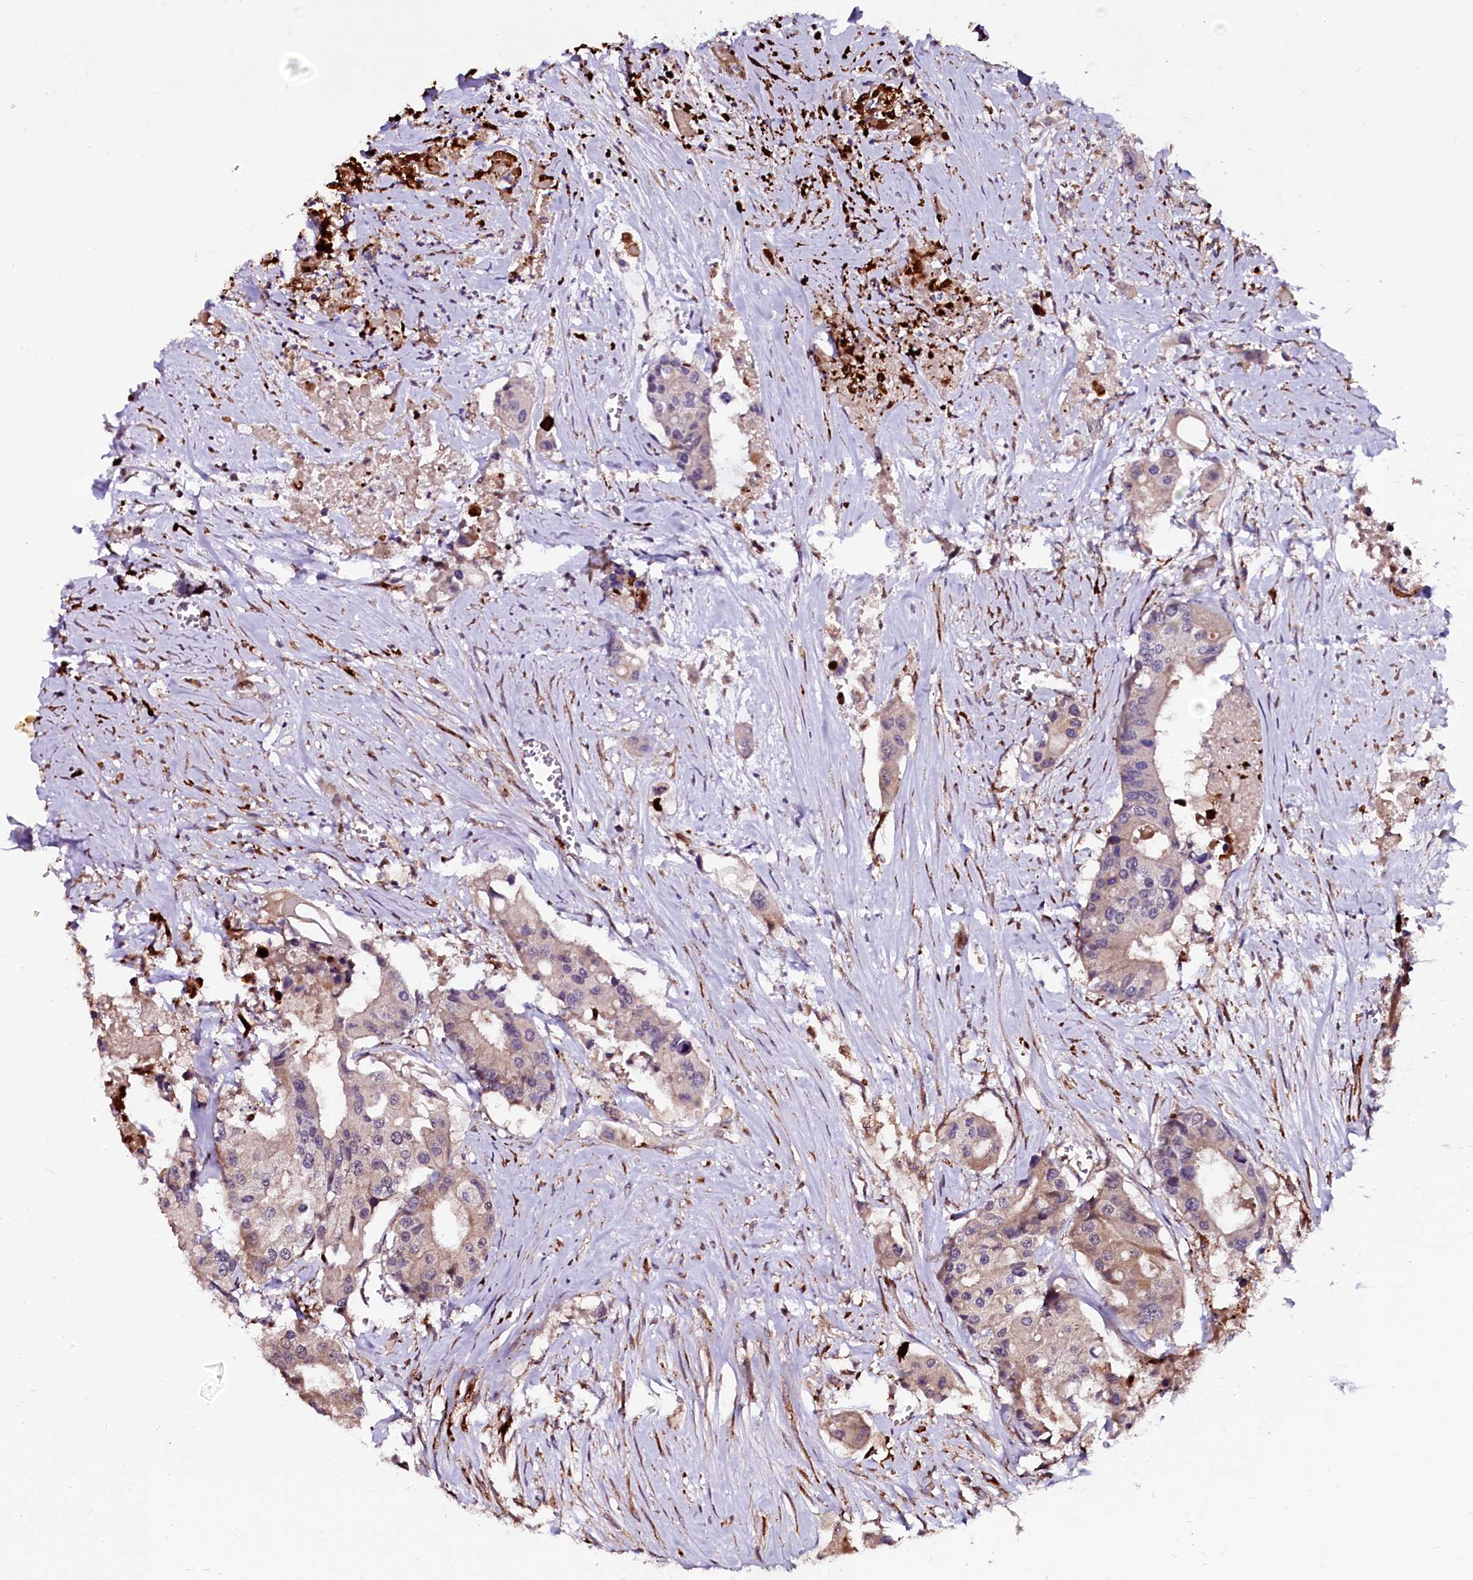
{"staining": {"intensity": "weak", "quantity": "25%-75%", "location": "cytoplasmic/membranous"}, "tissue": "colorectal cancer", "cell_type": "Tumor cells", "image_type": "cancer", "snomed": [{"axis": "morphology", "description": "Adenocarcinoma, NOS"}, {"axis": "topography", "description": "Colon"}], "caption": "Brown immunohistochemical staining in adenocarcinoma (colorectal) reveals weak cytoplasmic/membranous expression in approximately 25%-75% of tumor cells.", "gene": "N4BP1", "patient": {"sex": "male", "age": 77}}